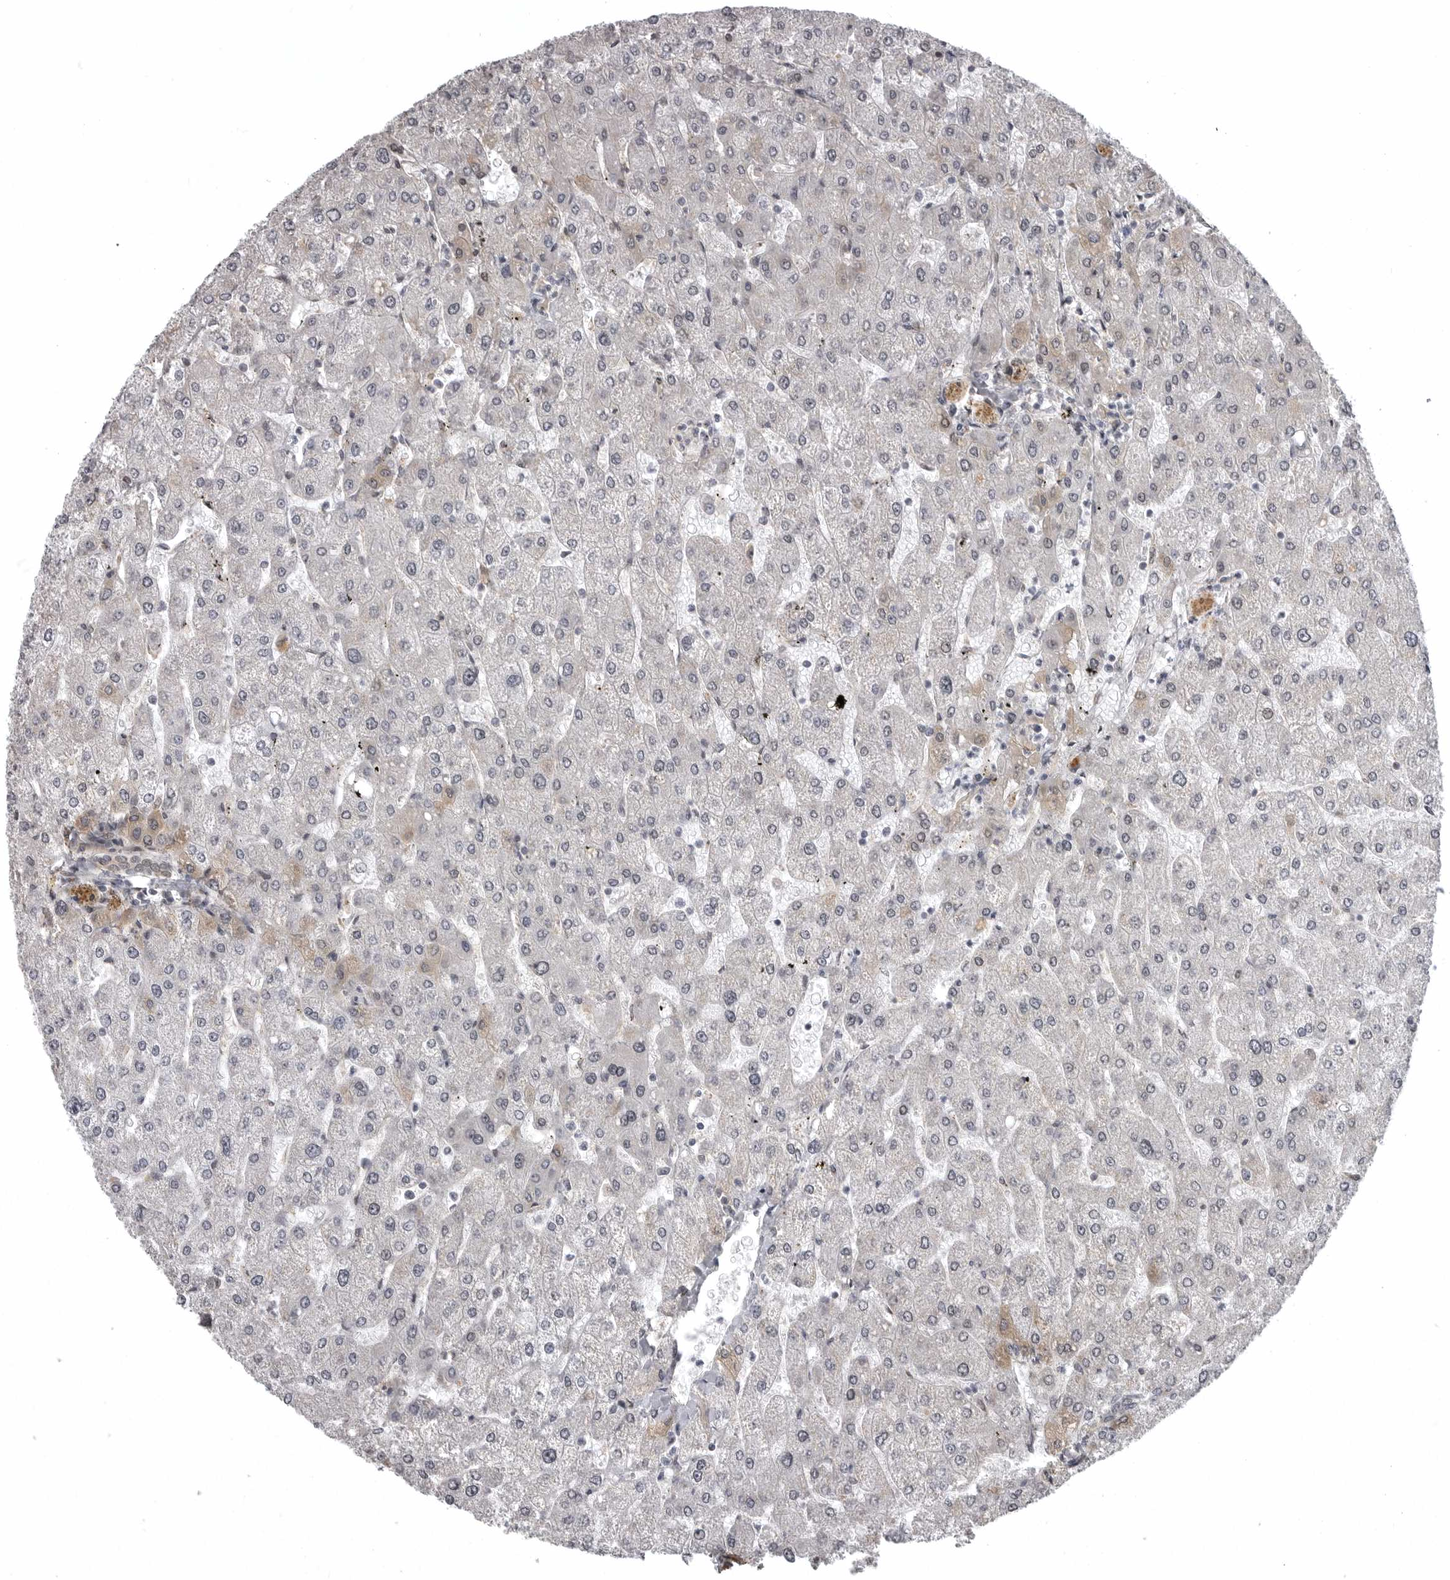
{"staining": {"intensity": "negative", "quantity": "none", "location": "none"}, "tissue": "liver", "cell_type": "Cholangiocytes", "image_type": "normal", "snomed": [{"axis": "morphology", "description": "Normal tissue, NOS"}, {"axis": "topography", "description": "Liver"}], "caption": "This is an immunohistochemistry photomicrograph of benign liver. There is no positivity in cholangiocytes.", "gene": "SNX16", "patient": {"sex": "male", "age": 55}}